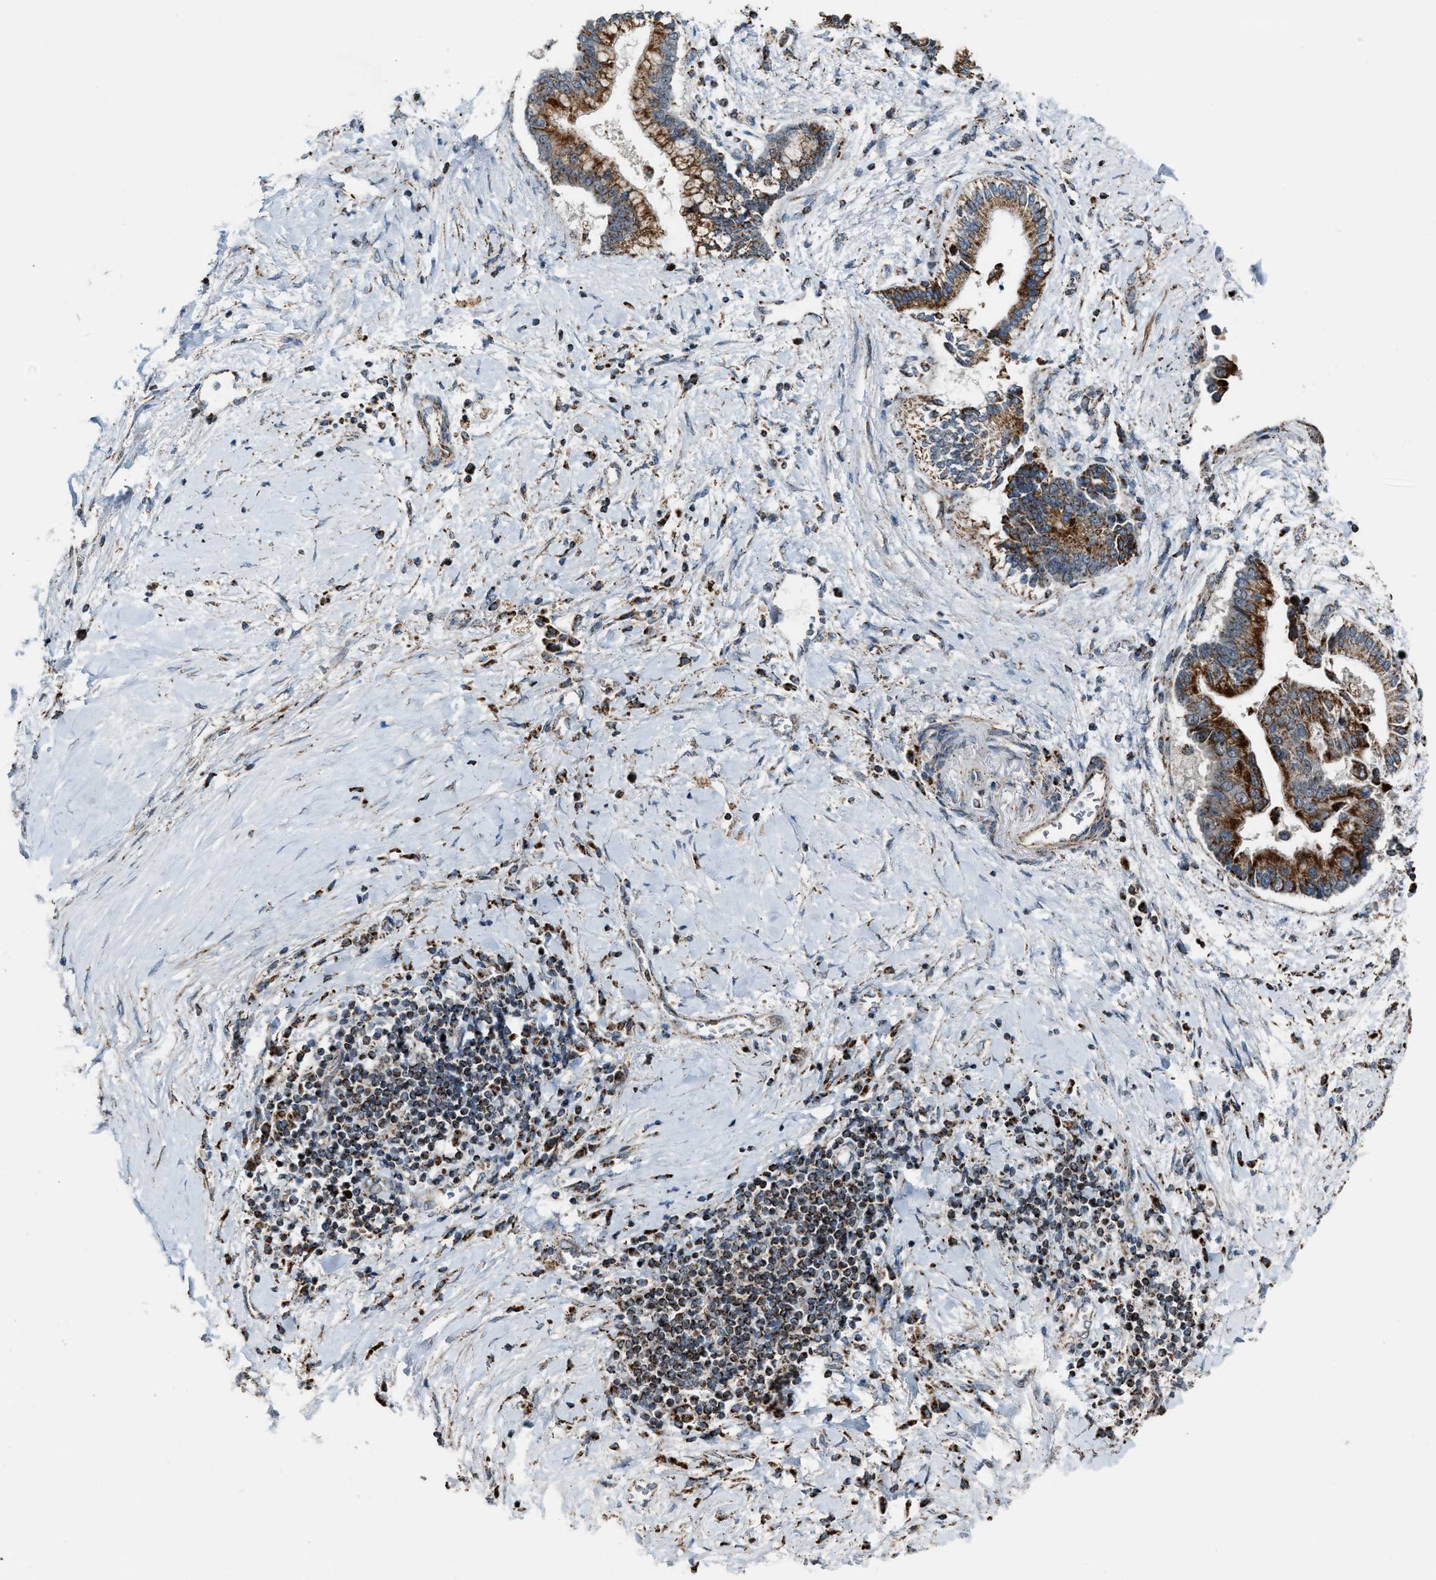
{"staining": {"intensity": "strong", "quantity": ">75%", "location": "cytoplasmic/membranous"}, "tissue": "liver cancer", "cell_type": "Tumor cells", "image_type": "cancer", "snomed": [{"axis": "morphology", "description": "Cholangiocarcinoma"}, {"axis": "topography", "description": "Liver"}], "caption": "Immunohistochemistry of liver cholangiocarcinoma shows high levels of strong cytoplasmic/membranous staining in approximately >75% of tumor cells.", "gene": "CHN2", "patient": {"sex": "male", "age": 50}}